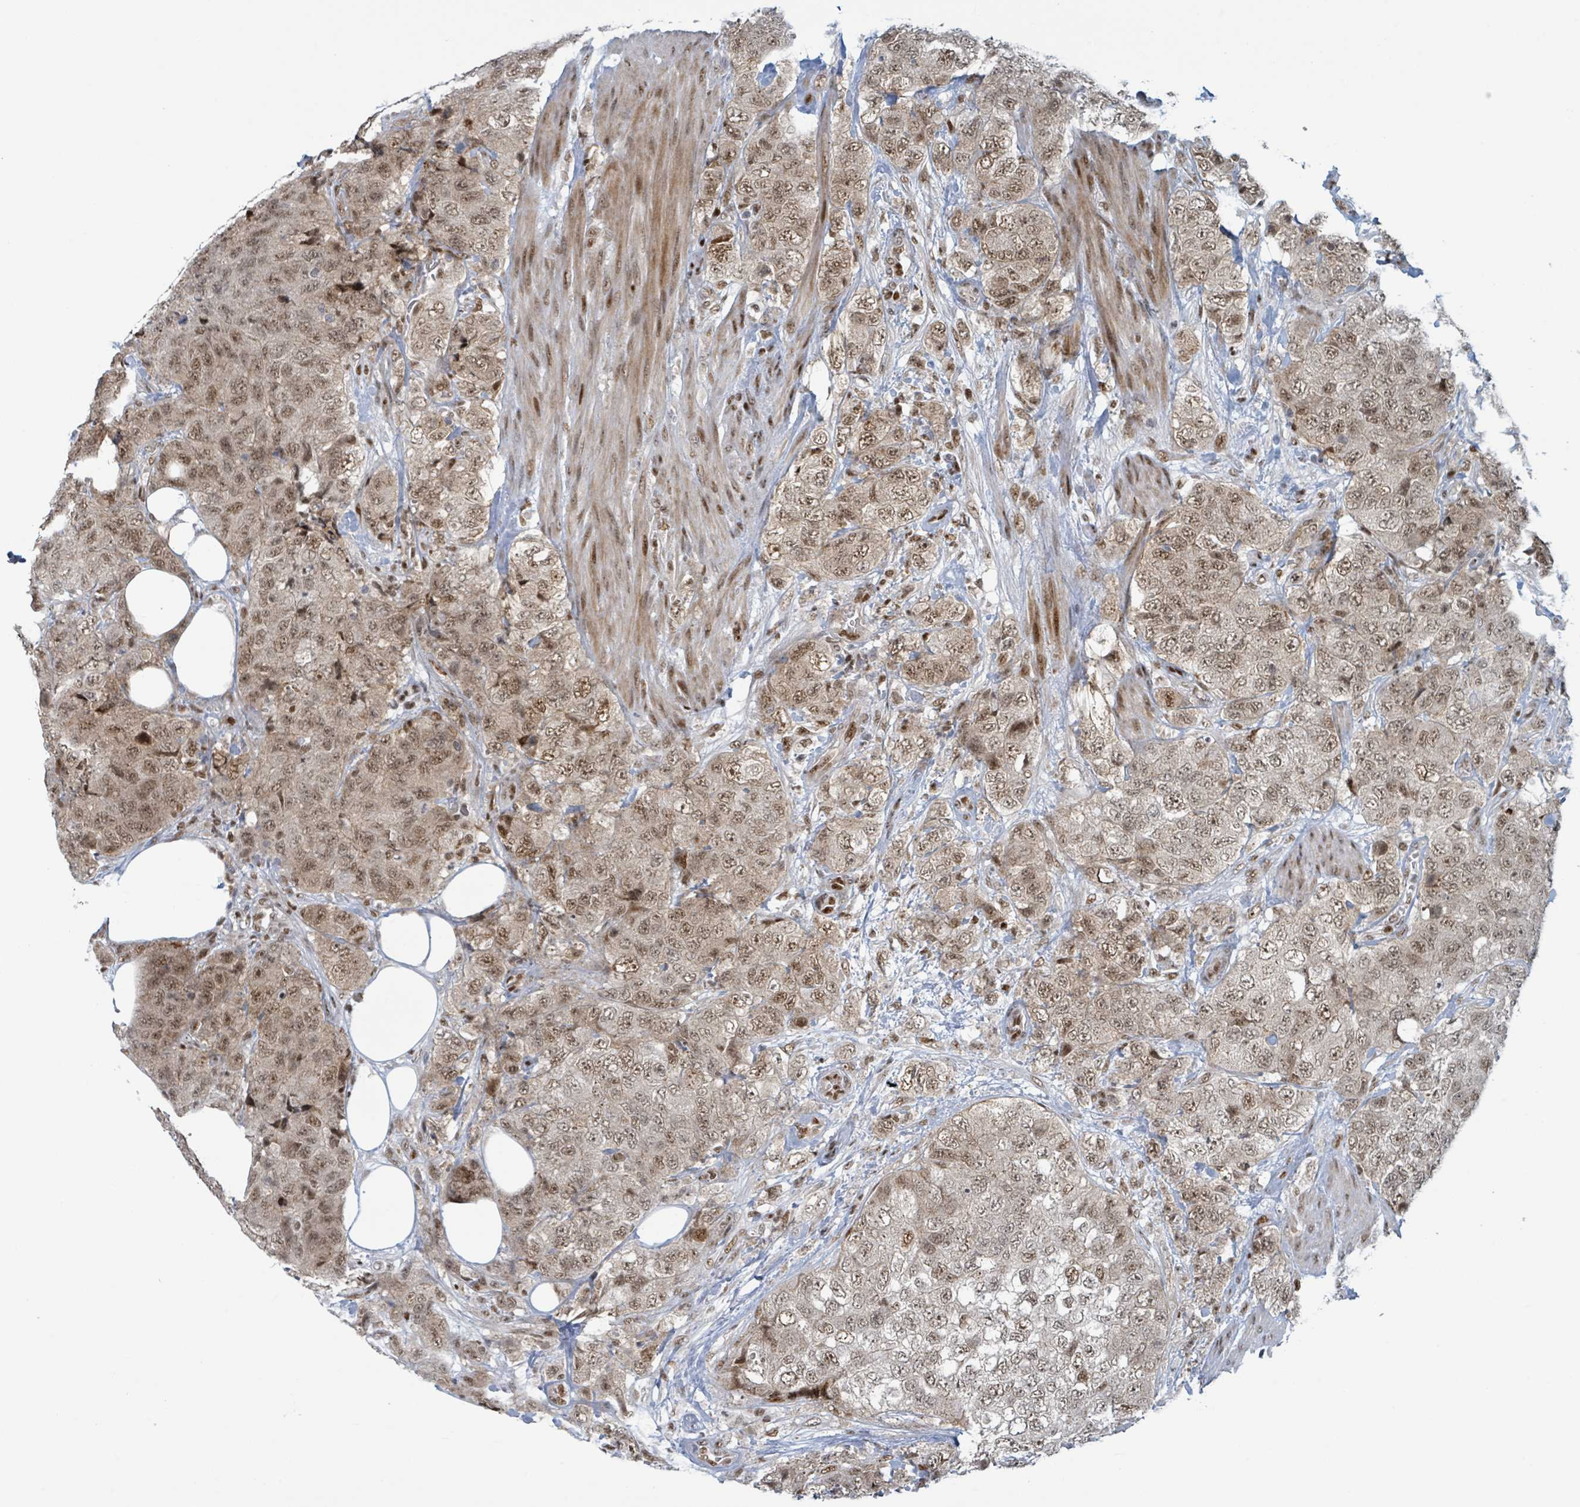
{"staining": {"intensity": "moderate", "quantity": ">75%", "location": "nuclear"}, "tissue": "urothelial cancer", "cell_type": "Tumor cells", "image_type": "cancer", "snomed": [{"axis": "morphology", "description": "Urothelial carcinoma, High grade"}, {"axis": "topography", "description": "Urinary bladder"}], "caption": "Protein staining reveals moderate nuclear staining in about >75% of tumor cells in urothelial carcinoma (high-grade).", "gene": "KLF3", "patient": {"sex": "female", "age": 78}}